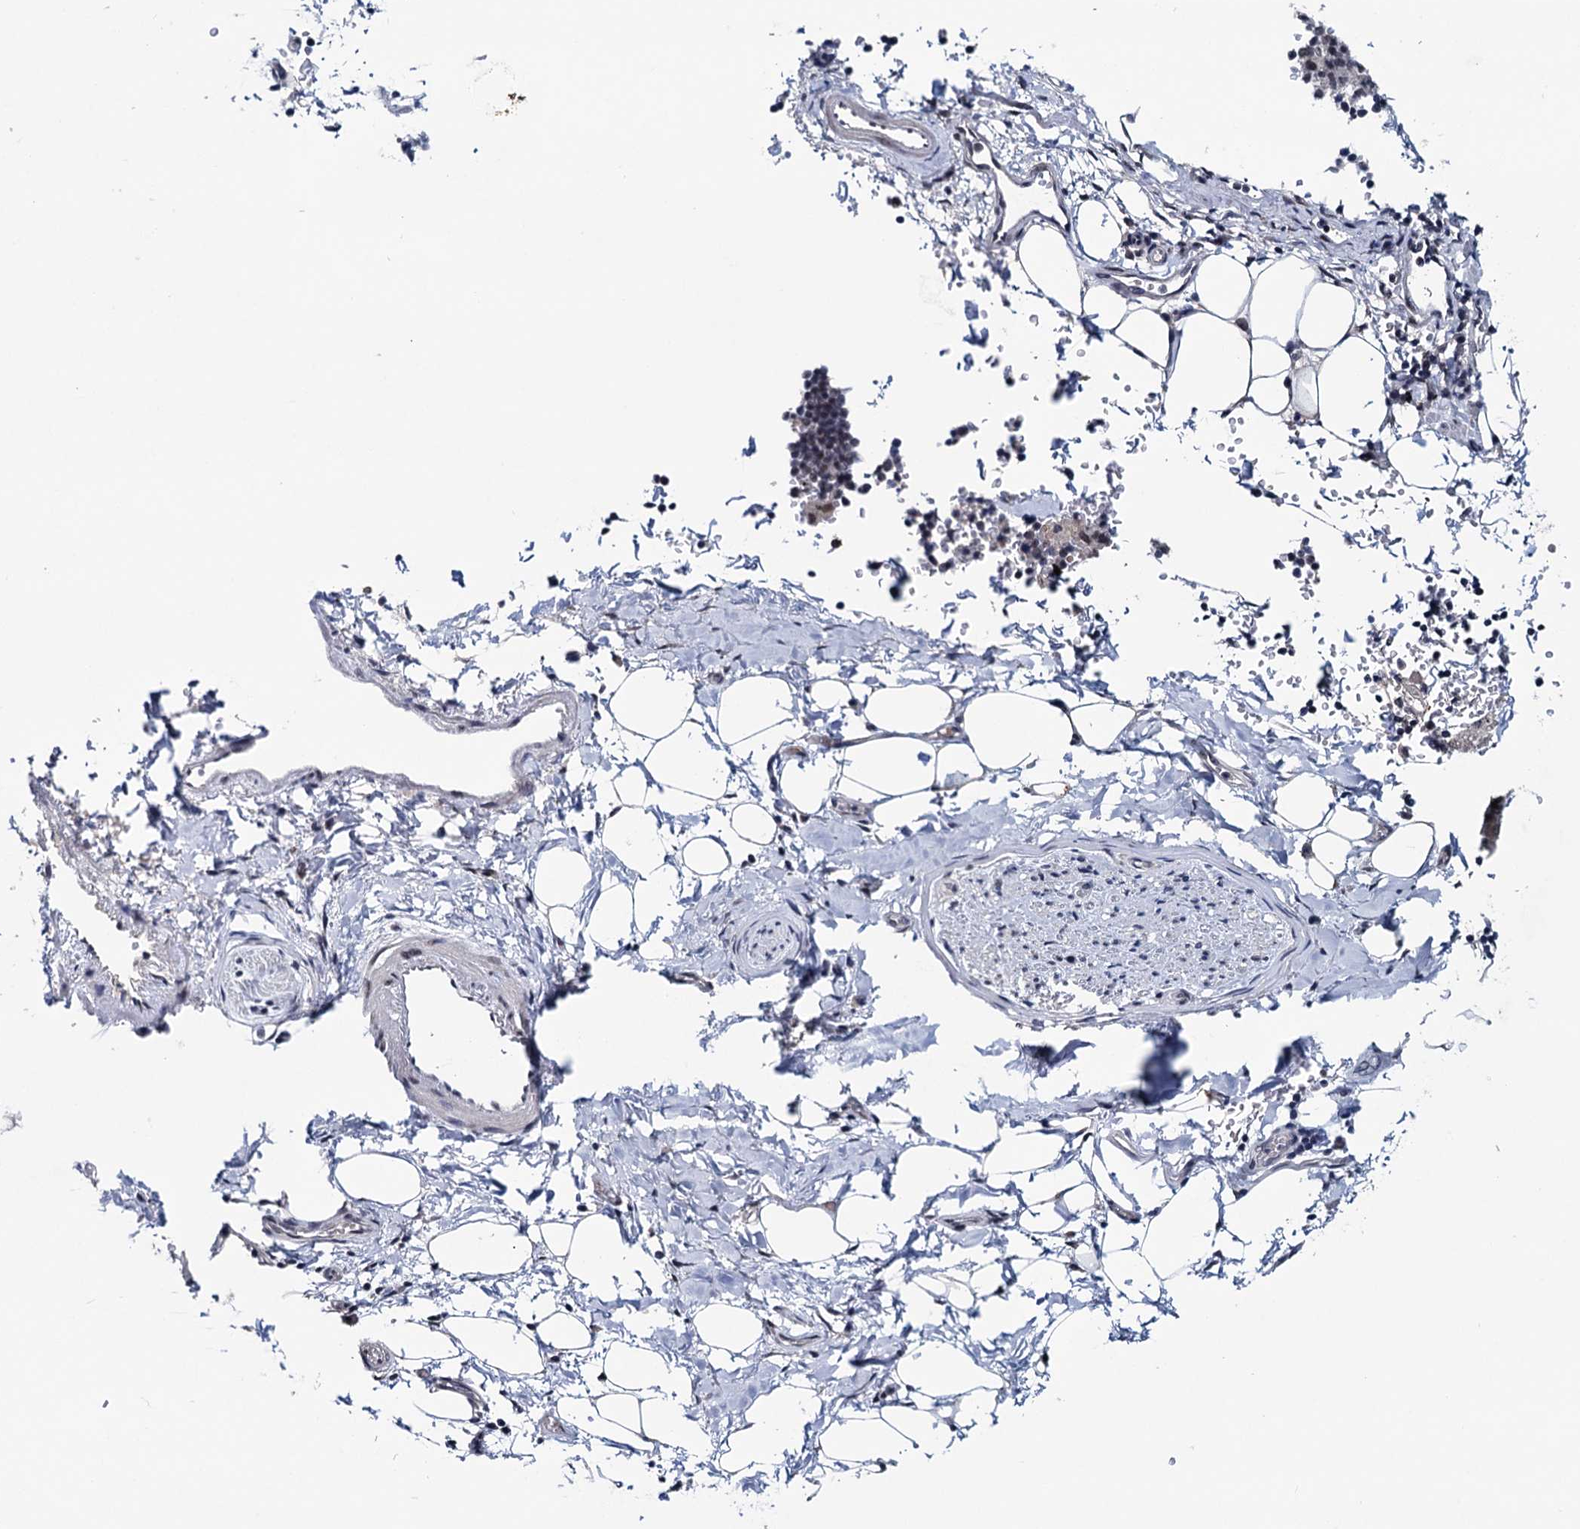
{"staining": {"intensity": "negative", "quantity": "none", "location": "none"}, "tissue": "adipose tissue", "cell_type": "Adipocytes", "image_type": "normal", "snomed": [{"axis": "morphology", "description": "Normal tissue, NOS"}, {"axis": "topography", "description": "Lymph node"}, {"axis": "topography", "description": "Cartilage tissue"}, {"axis": "topography", "description": "Bronchus"}], "caption": "Human adipose tissue stained for a protein using immunohistochemistry exhibits no expression in adipocytes.", "gene": "FNBP4", "patient": {"sex": "male", "age": 63}}